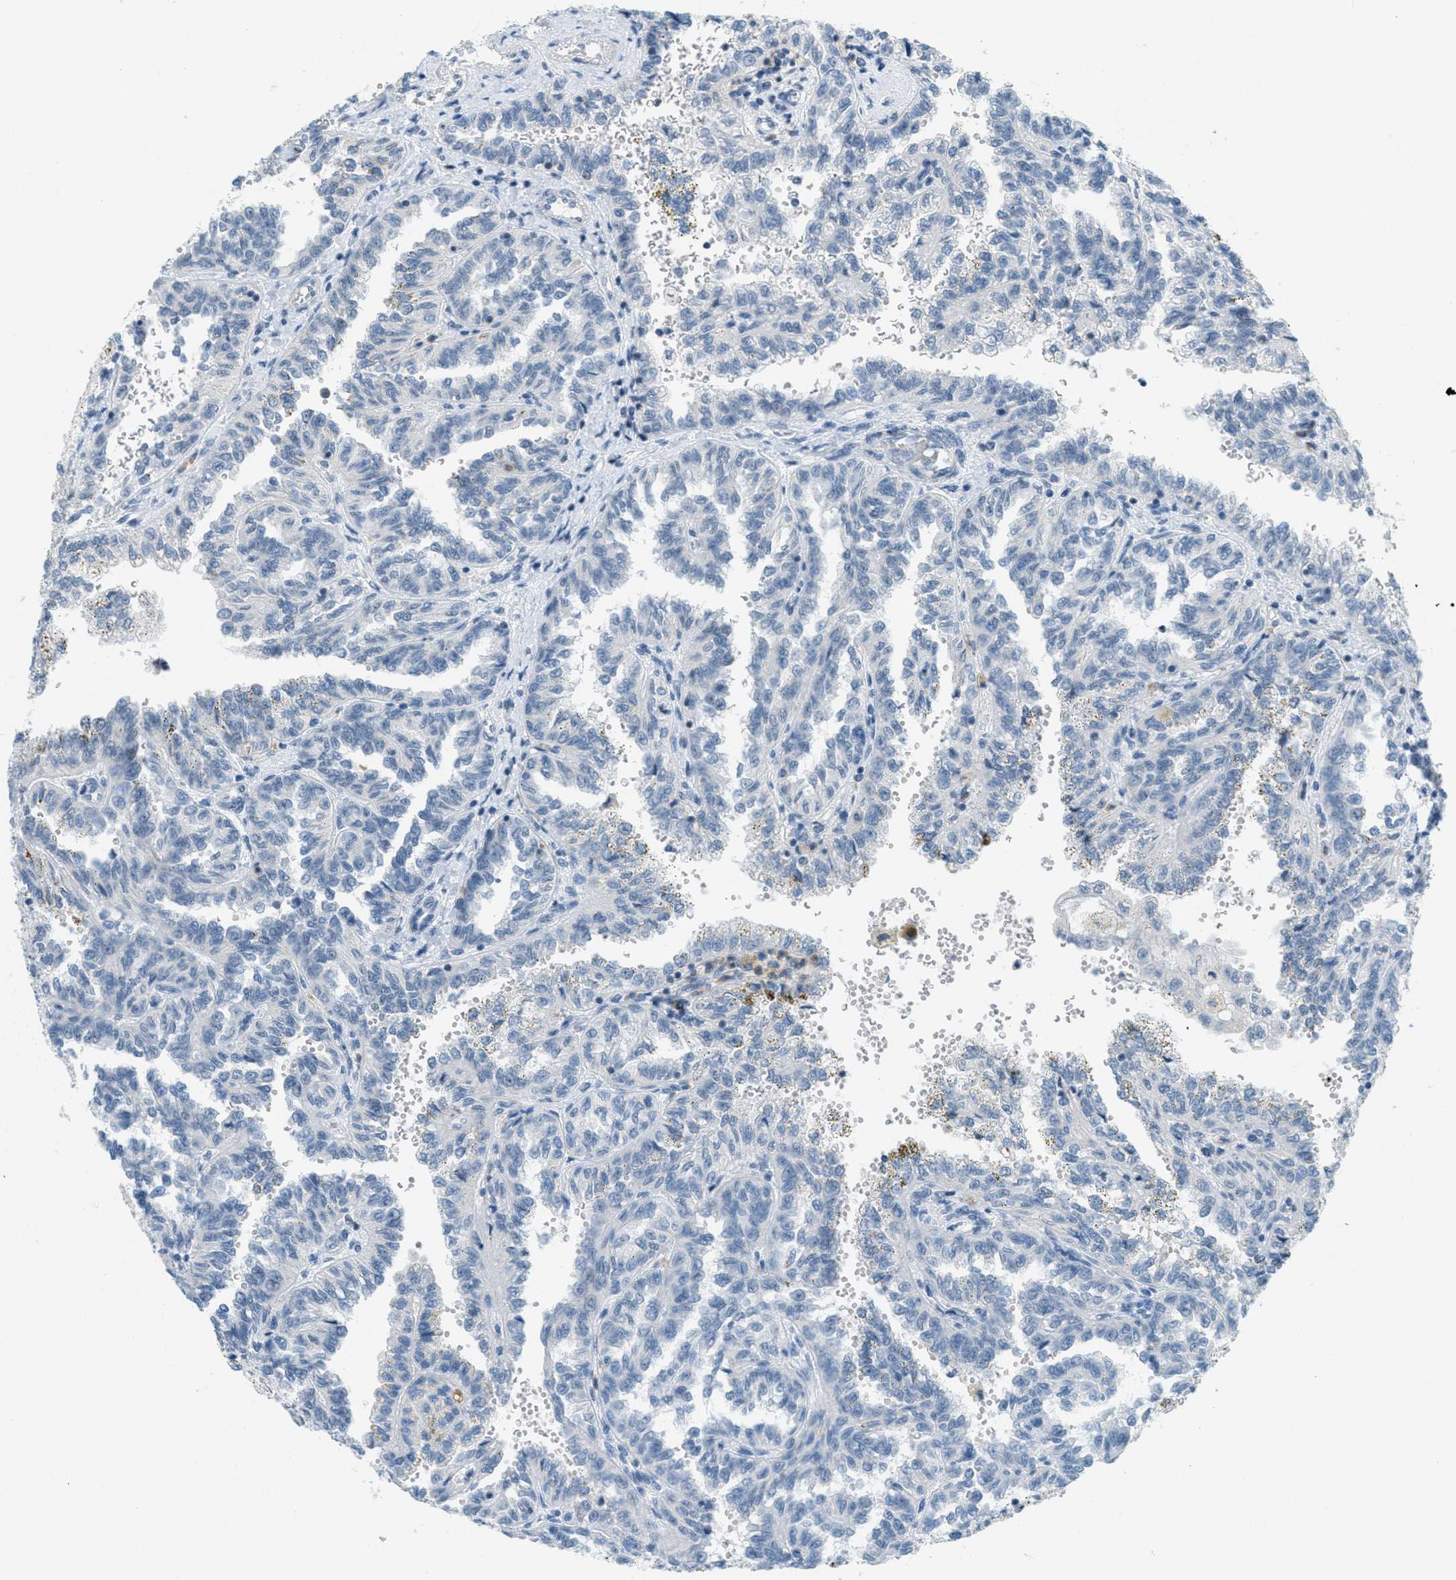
{"staining": {"intensity": "negative", "quantity": "none", "location": "none"}, "tissue": "renal cancer", "cell_type": "Tumor cells", "image_type": "cancer", "snomed": [{"axis": "morphology", "description": "Inflammation, NOS"}, {"axis": "morphology", "description": "Adenocarcinoma, NOS"}, {"axis": "topography", "description": "Kidney"}], "caption": "DAB immunohistochemical staining of renal cancer demonstrates no significant positivity in tumor cells.", "gene": "FYN", "patient": {"sex": "male", "age": 68}}